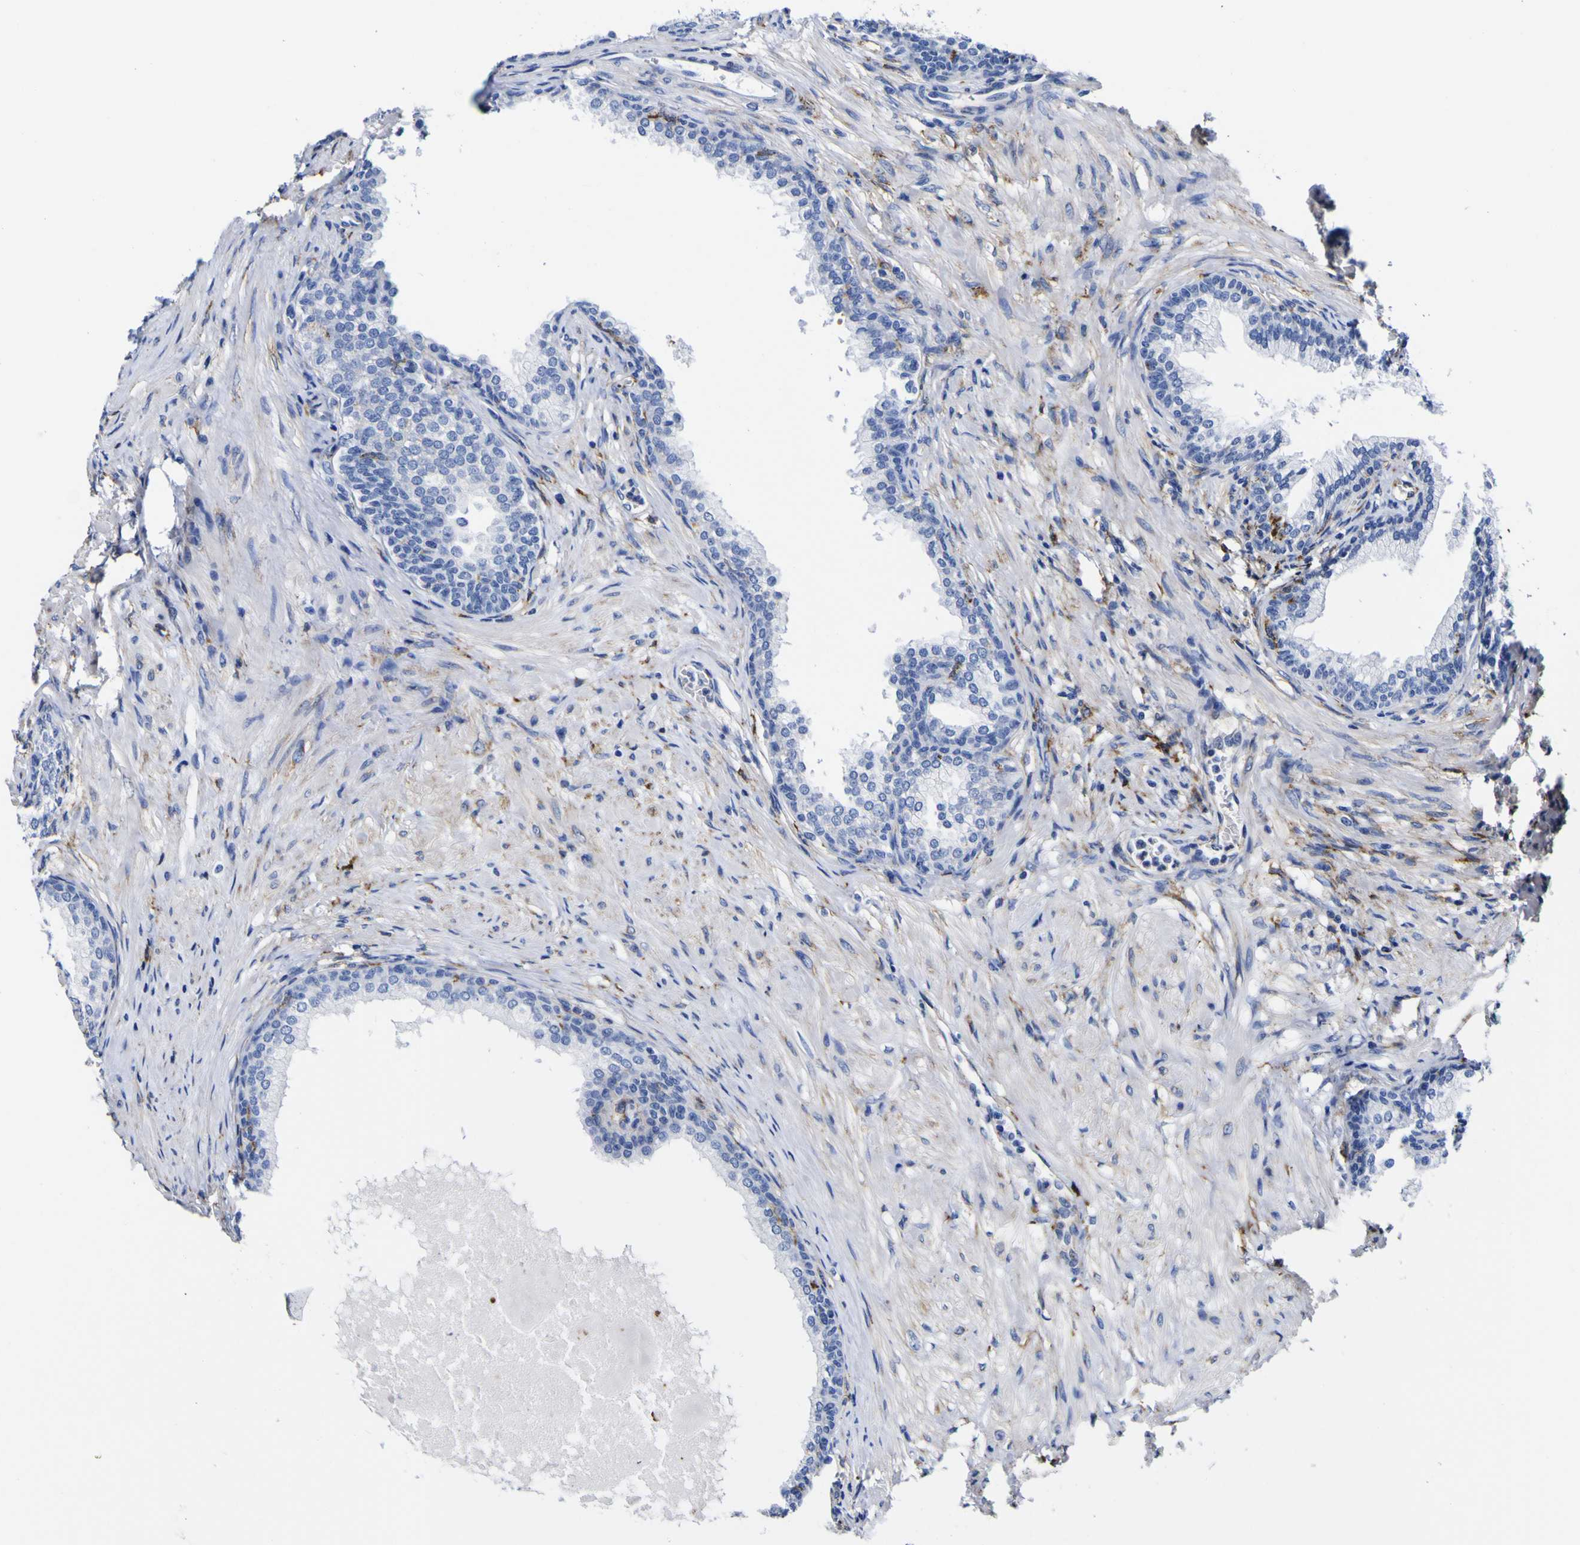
{"staining": {"intensity": "negative", "quantity": "none", "location": "none"}, "tissue": "prostate", "cell_type": "Glandular cells", "image_type": "normal", "snomed": [{"axis": "morphology", "description": "Normal tissue, NOS"}, {"axis": "morphology", "description": "Urothelial carcinoma, Low grade"}, {"axis": "topography", "description": "Urinary bladder"}, {"axis": "topography", "description": "Prostate"}], "caption": "An immunohistochemistry image of normal prostate is shown. There is no staining in glandular cells of prostate.", "gene": "HLA", "patient": {"sex": "male", "age": 60}}